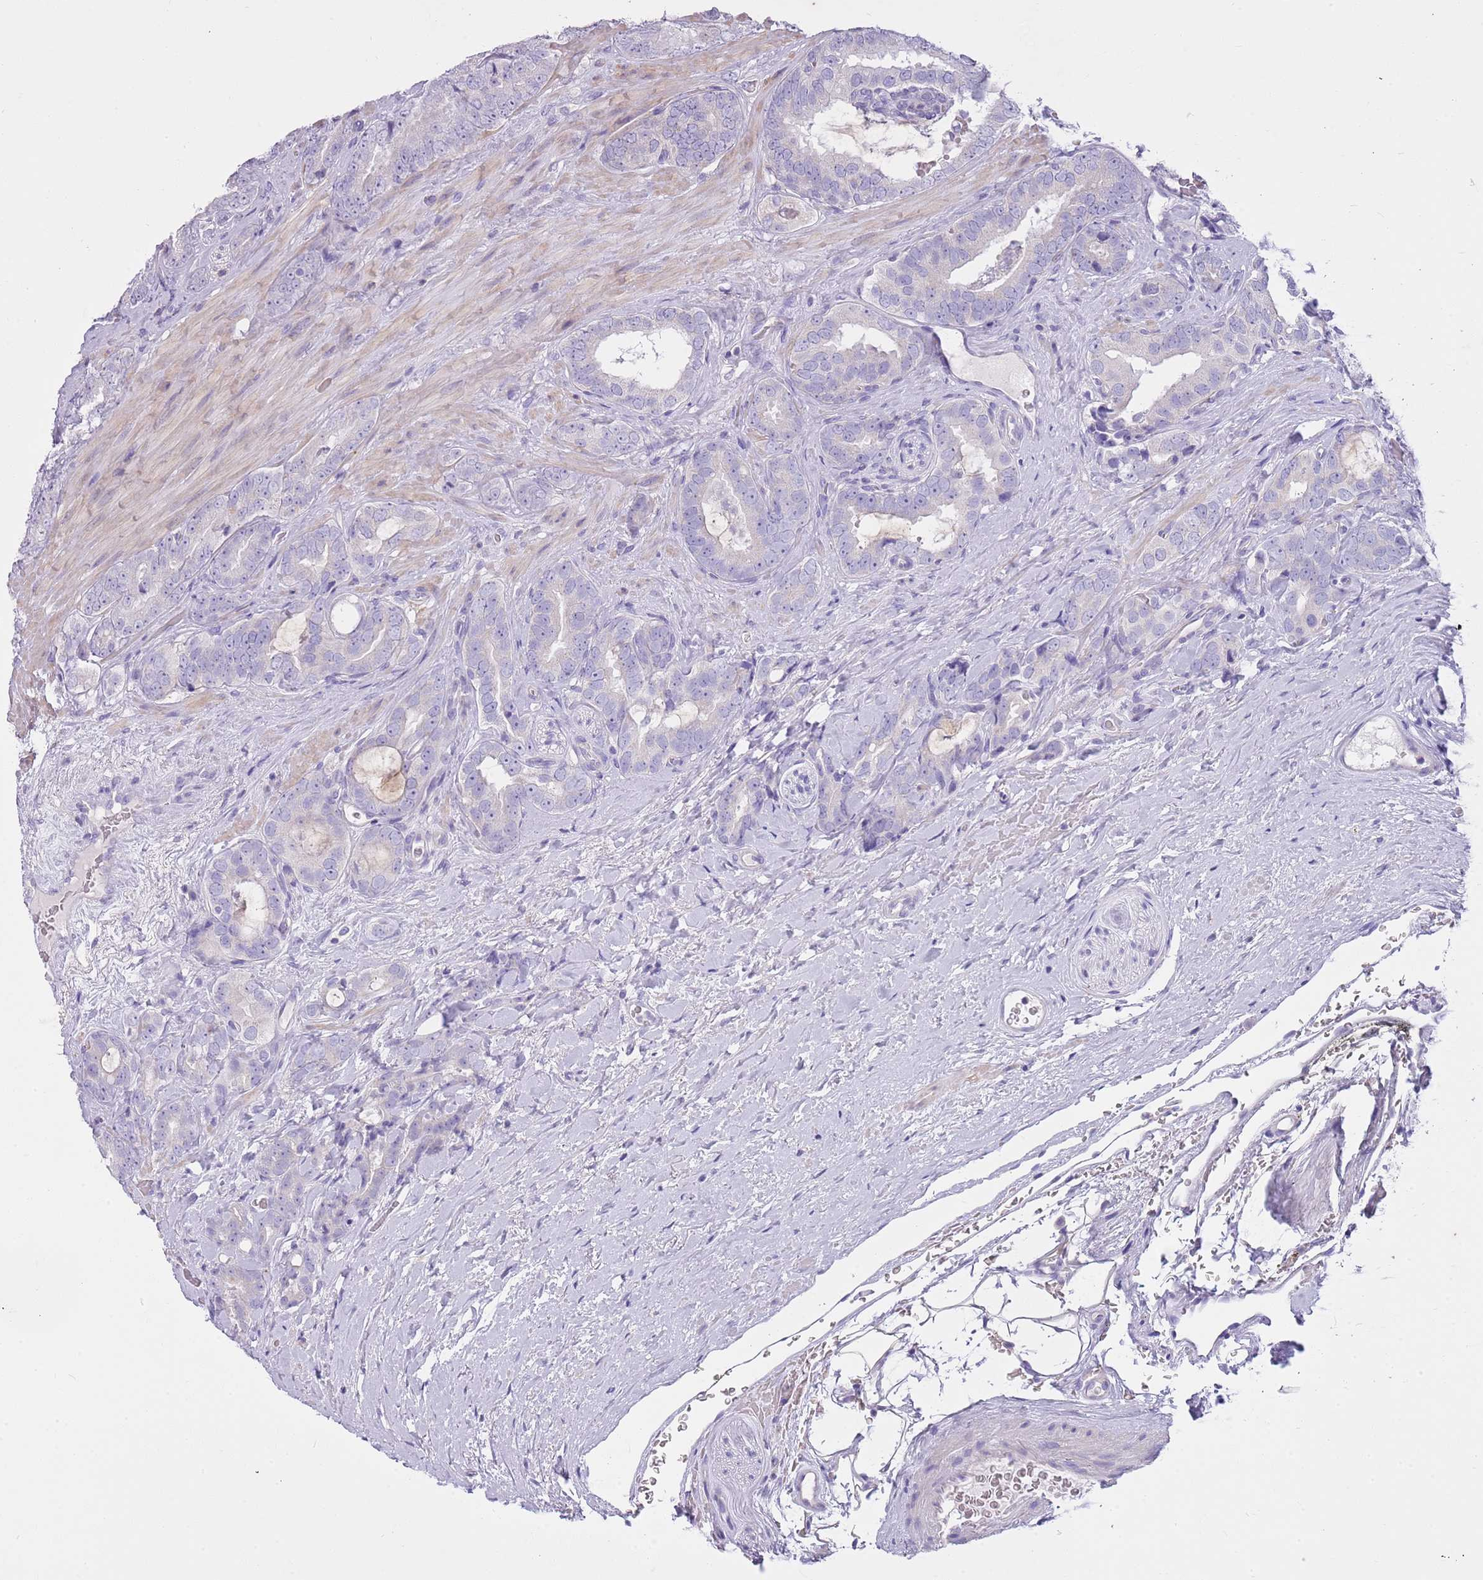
{"staining": {"intensity": "negative", "quantity": "none", "location": "none"}, "tissue": "prostate cancer", "cell_type": "Tumor cells", "image_type": "cancer", "snomed": [{"axis": "morphology", "description": "Adenocarcinoma, High grade"}, {"axis": "topography", "description": "Prostate"}], "caption": "Immunohistochemistry histopathology image of human prostate cancer (high-grade adenocarcinoma) stained for a protein (brown), which exhibits no staining in tumor cells.", "gene": "CNPPD1", "patient": {"sex": "male", "age": 71}}